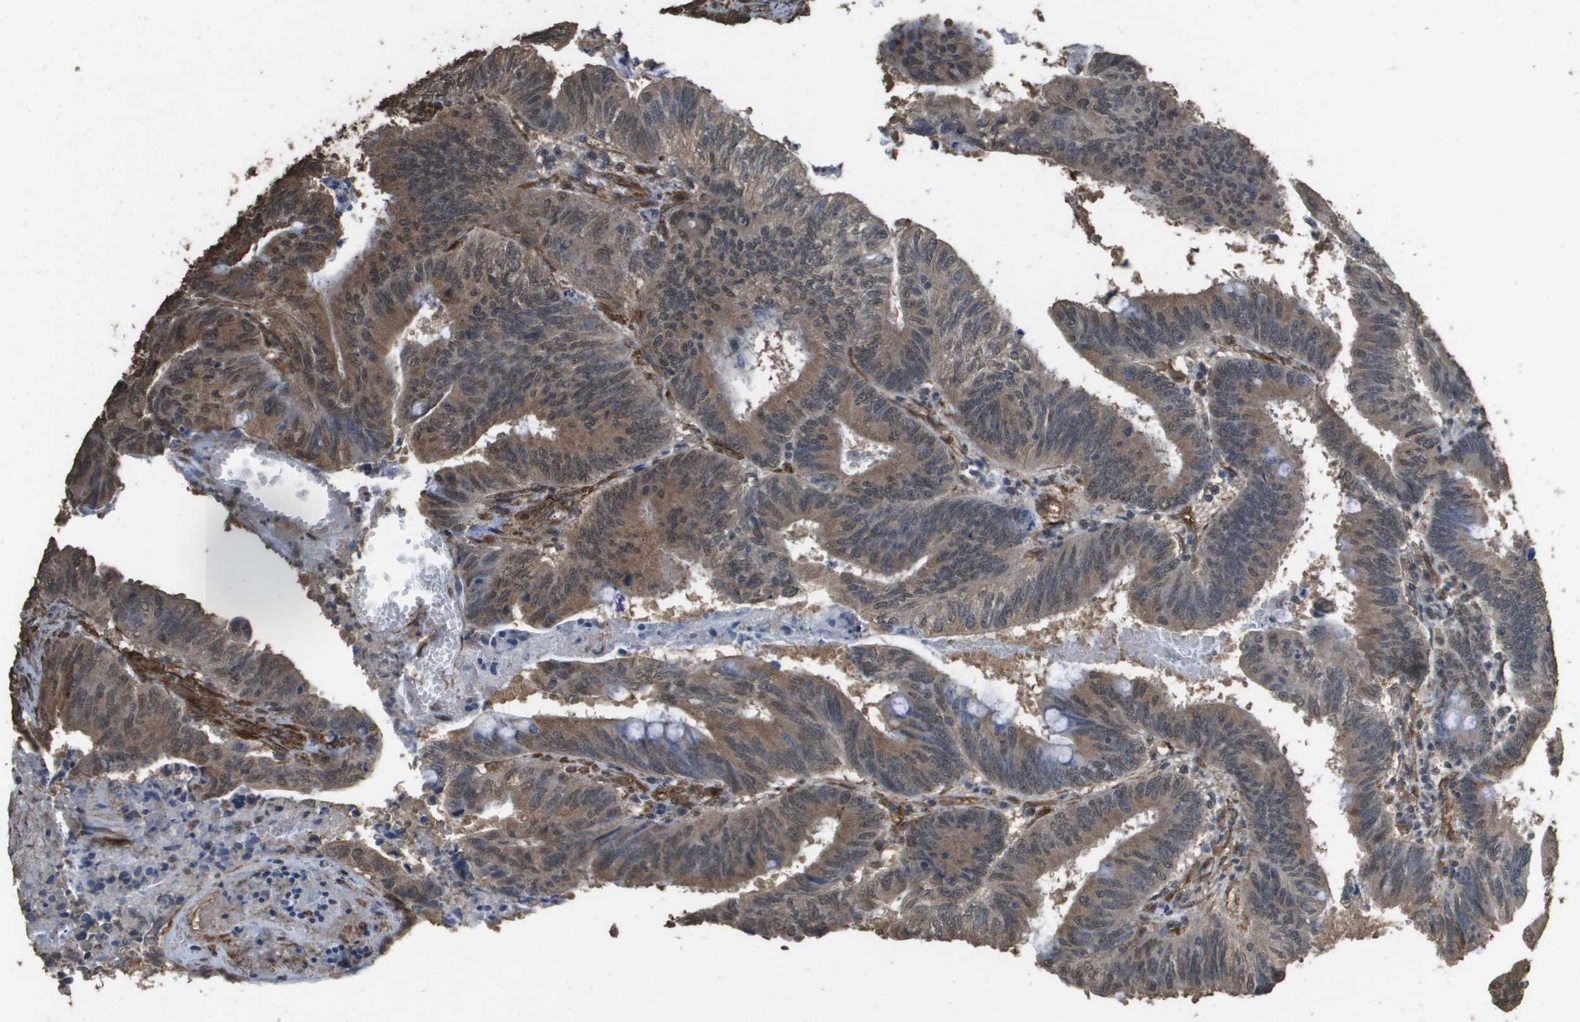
{"staining": {"intensity": "moderate", "quantity": ">75%", "location": "cytoplasmic/membranous,nuclear"}, "tissue": "colorectal cancer", "cell_type": "Tumor cells", "image_type": "cancer", "snomed": [{"axis": "morphology", "description": "Adenocarcinoma, NOS"}, {"axis": "topography", "description": "Colon"}], "caption": "IHC histopathology image of human adenocarcinoma (colorectal) stained for a protein (brown), which shows medium levels of moderate cytoplasmic/membranous and nuclear expression in approximately >75% of tumor cells.", "gene": "AAMP", "patient": {"sex": "male", "age": 45}}